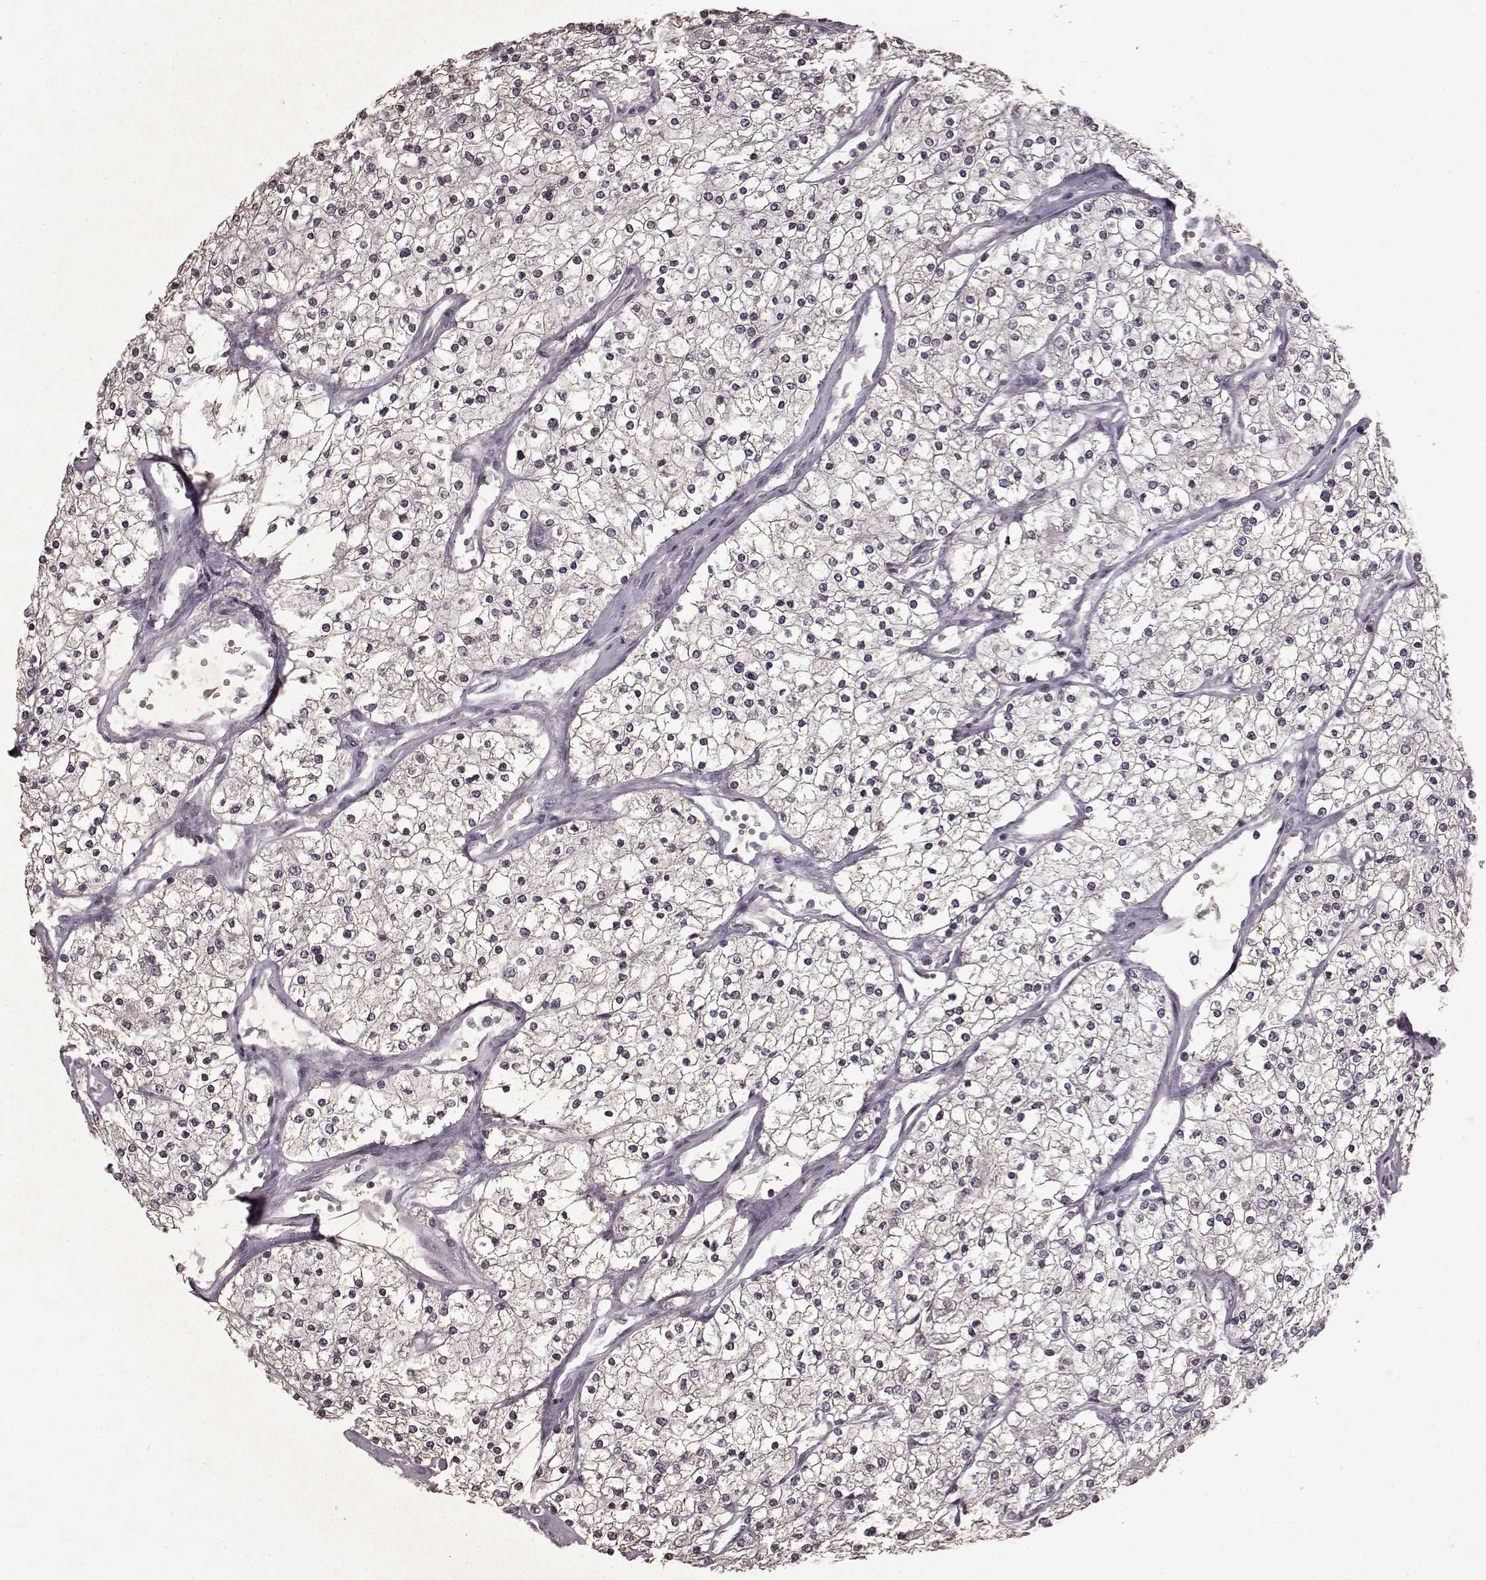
{"staining": {"intensity": "negative", "quantity": "none", "location": "none"}, "tissue": "renal cancer", "cell_type": "Tumor cells", "image_type": "cancer", "snomed": [{"axis": "morphology", "description": "Adenocarcinoma, NOS"}, {"axis": "topography", "description": "Kidney"}], "caption": "This is an immunohistochemistry image of human renal cancer. There is no expression in tumor cells.", "gene": "LHB", "patient": {"sex": "male", "age": 80}}